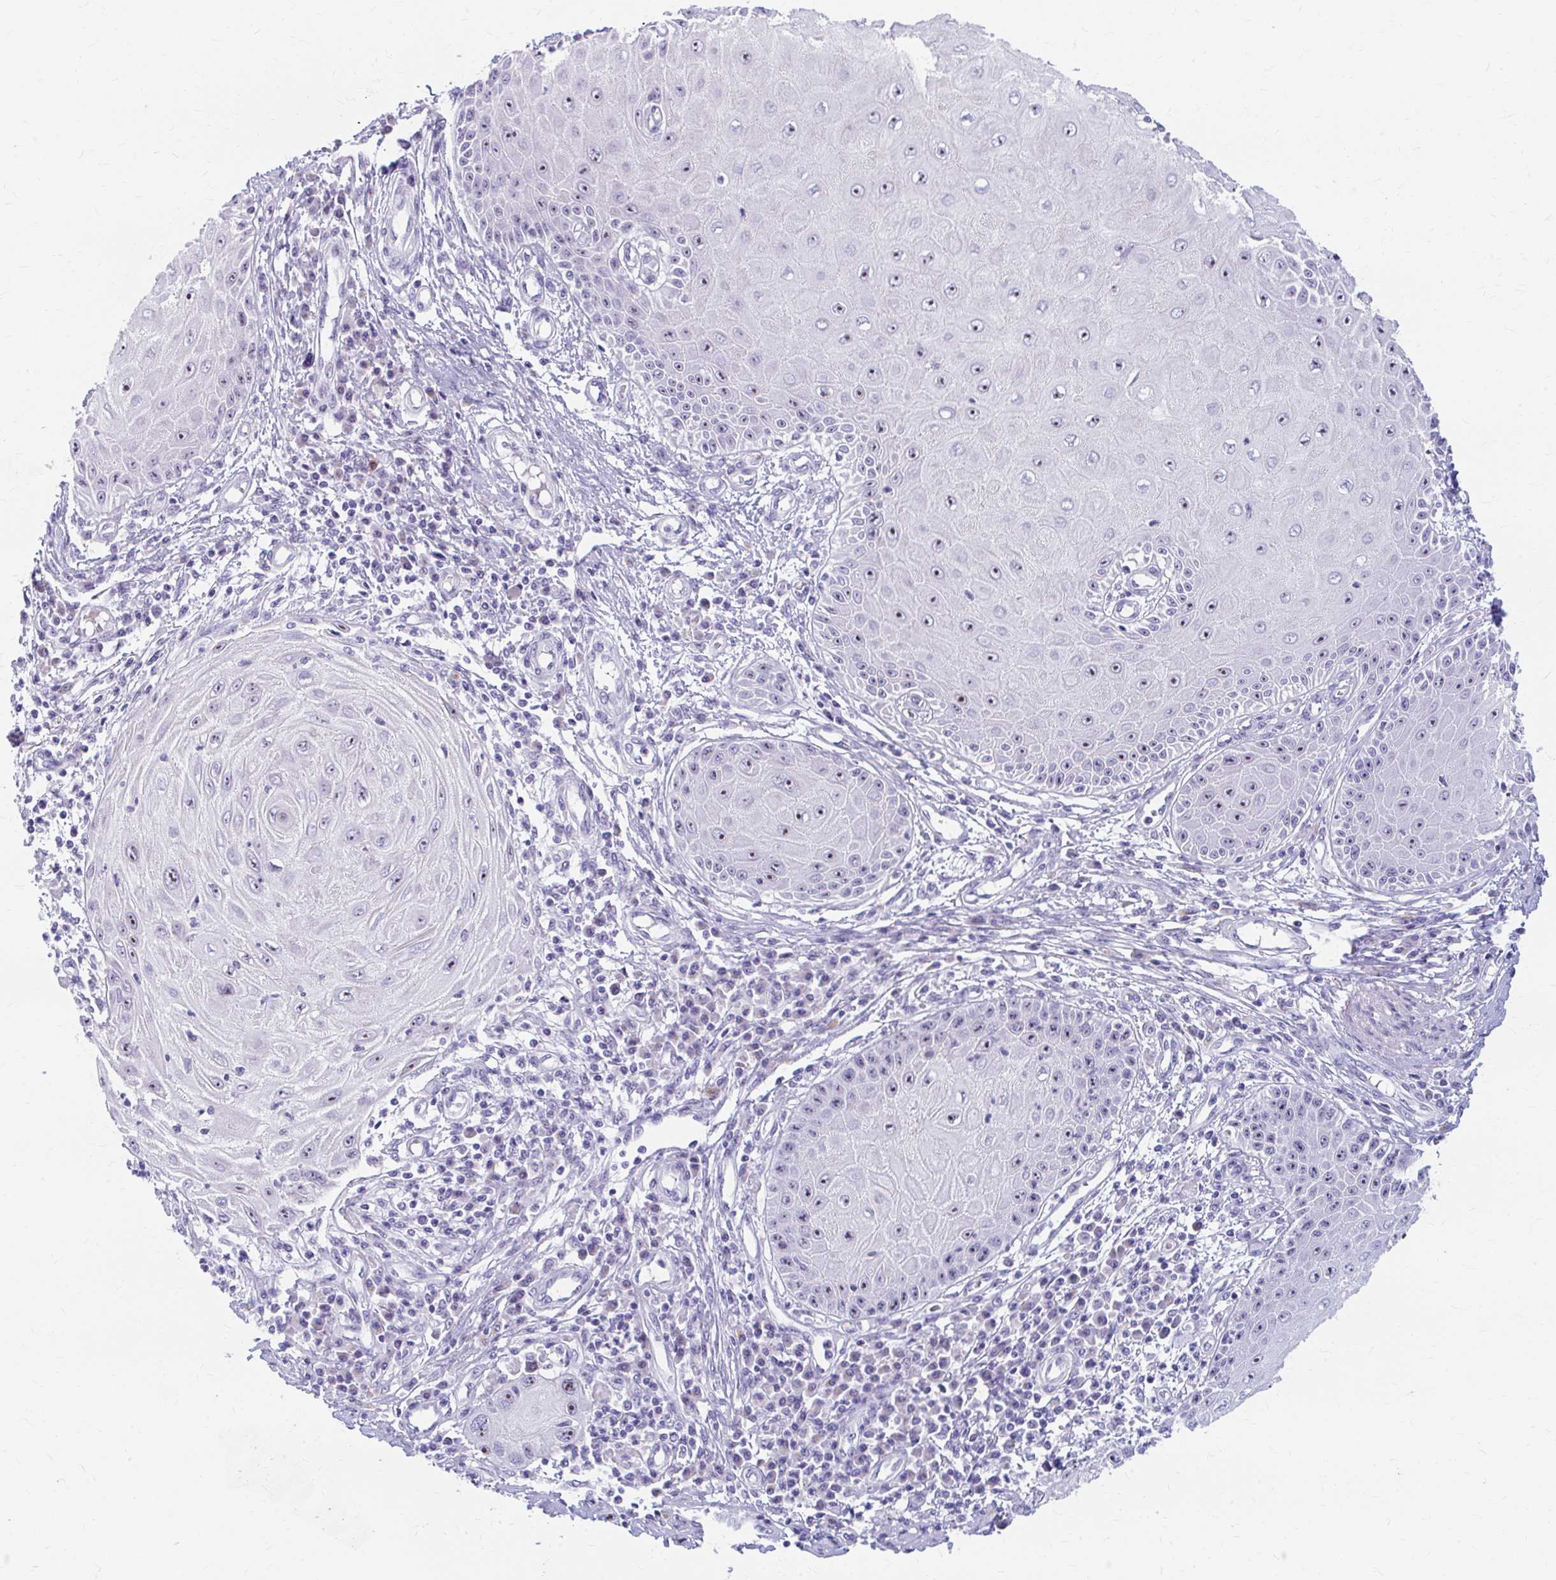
{"staining": {"intensity": "moderate", "quantity": "25%-75%", "location": "nuclear"}, "tissue": "skin cancer", "cell_type": "Tumor cells", "image_type": "cancer", "snomed": [{"axis": "morphology", "description": "Squamous cell carcinoma, NOS"}, {"axis": "topography", "description": "Skin"}, {"axis": "topography", "description": "Vulva"}], "caption": "Immunohistochemistry micrograph of human skin squamous cell carcinoma stained for a protein (brown), which displays medium levels of moderate nuclear staining in approximately 25%-75% of tumor cells.", "gene": "FTSJ3", "patient": {"sex": "female", "age": 44}}